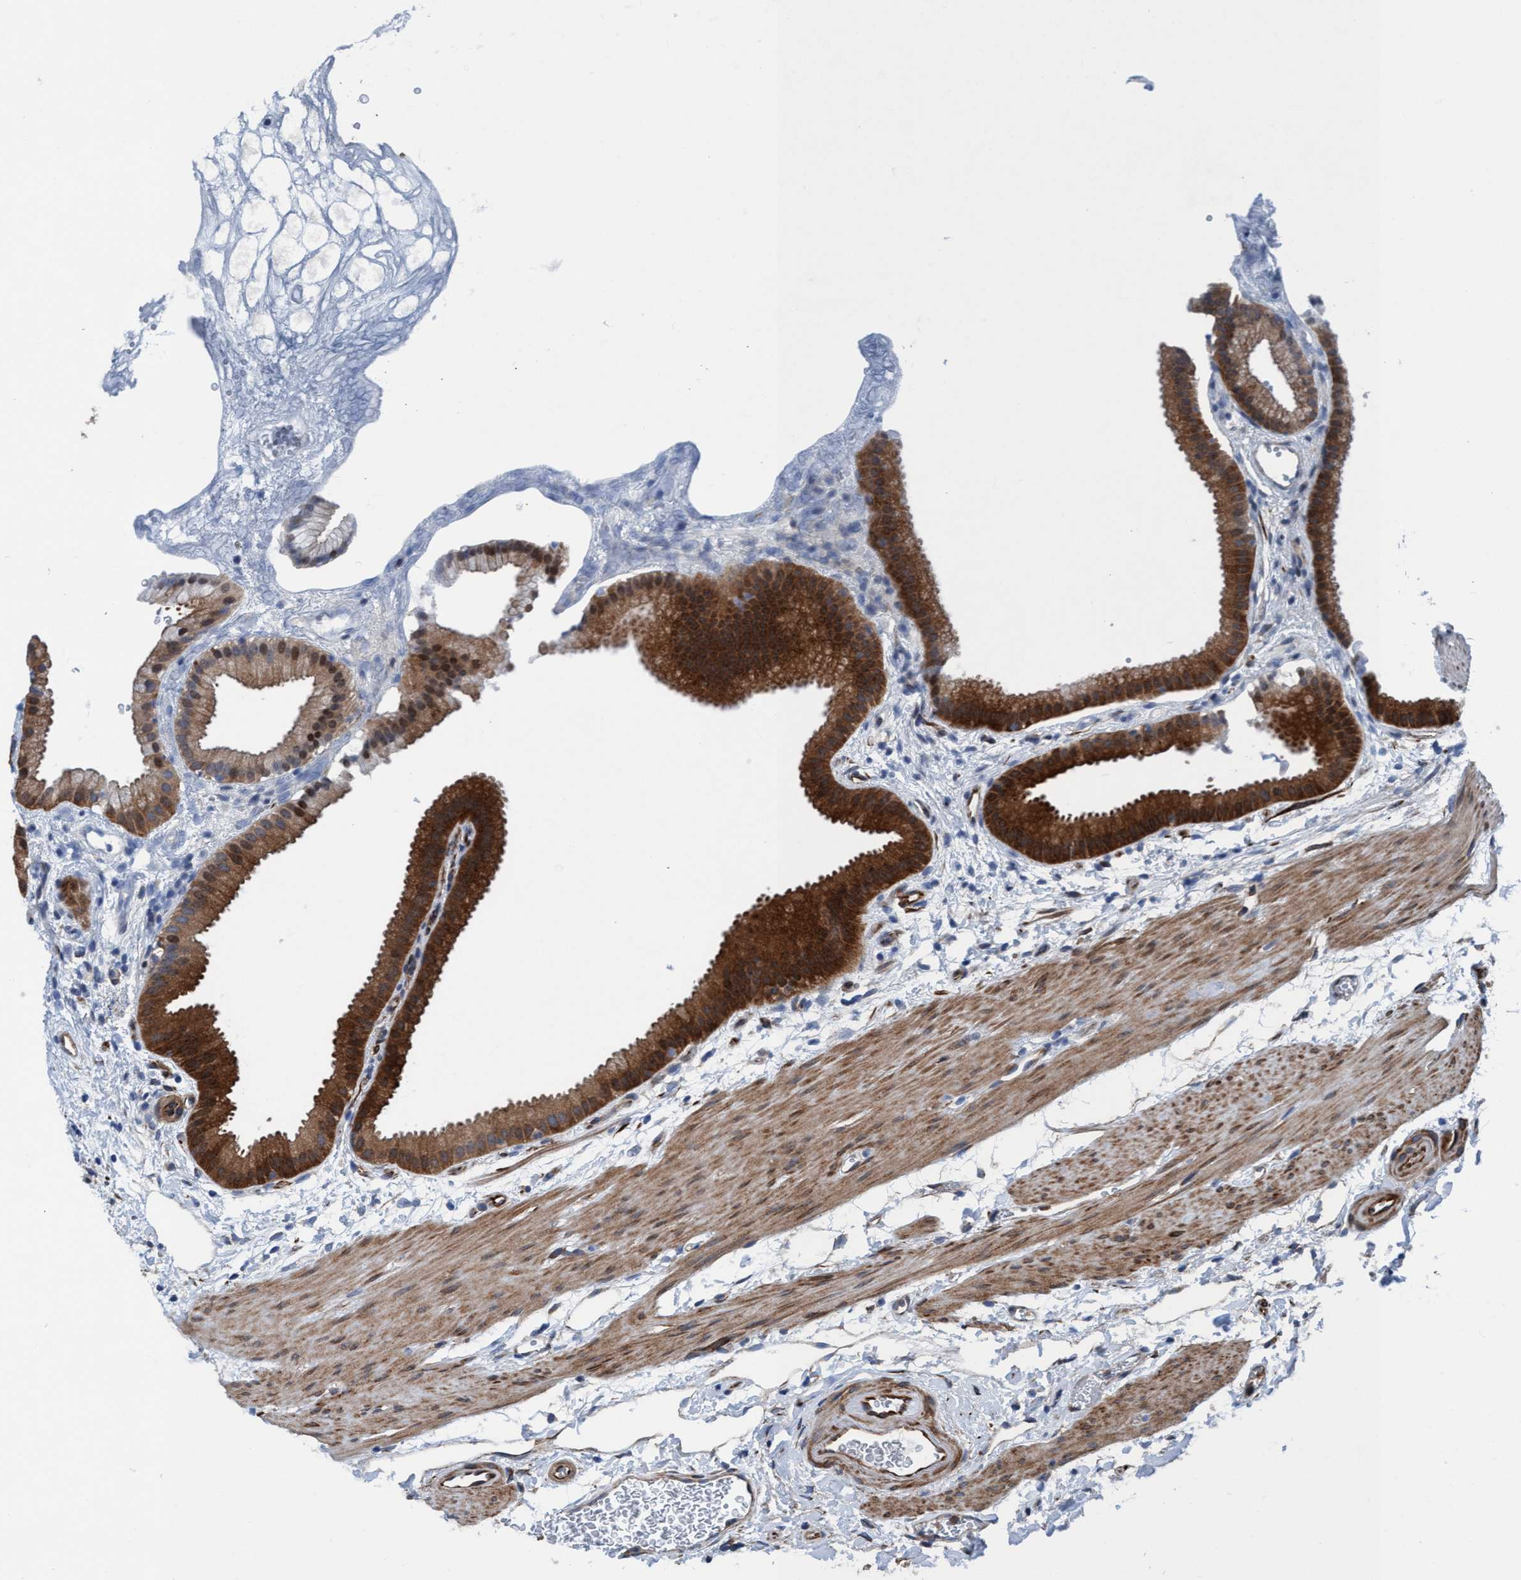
{"staining": {"intensity": "strong", "quantity": ">75%", "location": "cytoplasmic/membranous,nuclear"}, "tissue": "gallbladder", "cell_type": "Glandular cells", "image_type": "normal", "snomed": [{"axis": "morphology", "description": "Normal tissue, NOS"}, {"axis": "topography", "description": "Gallbladder"}], "caption": "Glandular cells demonstrate high levels of strong cytoplasmic/membranous,nuclear positivity in about >75% of cells in normal human gallbladder.", "gene": "NMT1", "patient": {"sex": "female", "age": 64}}